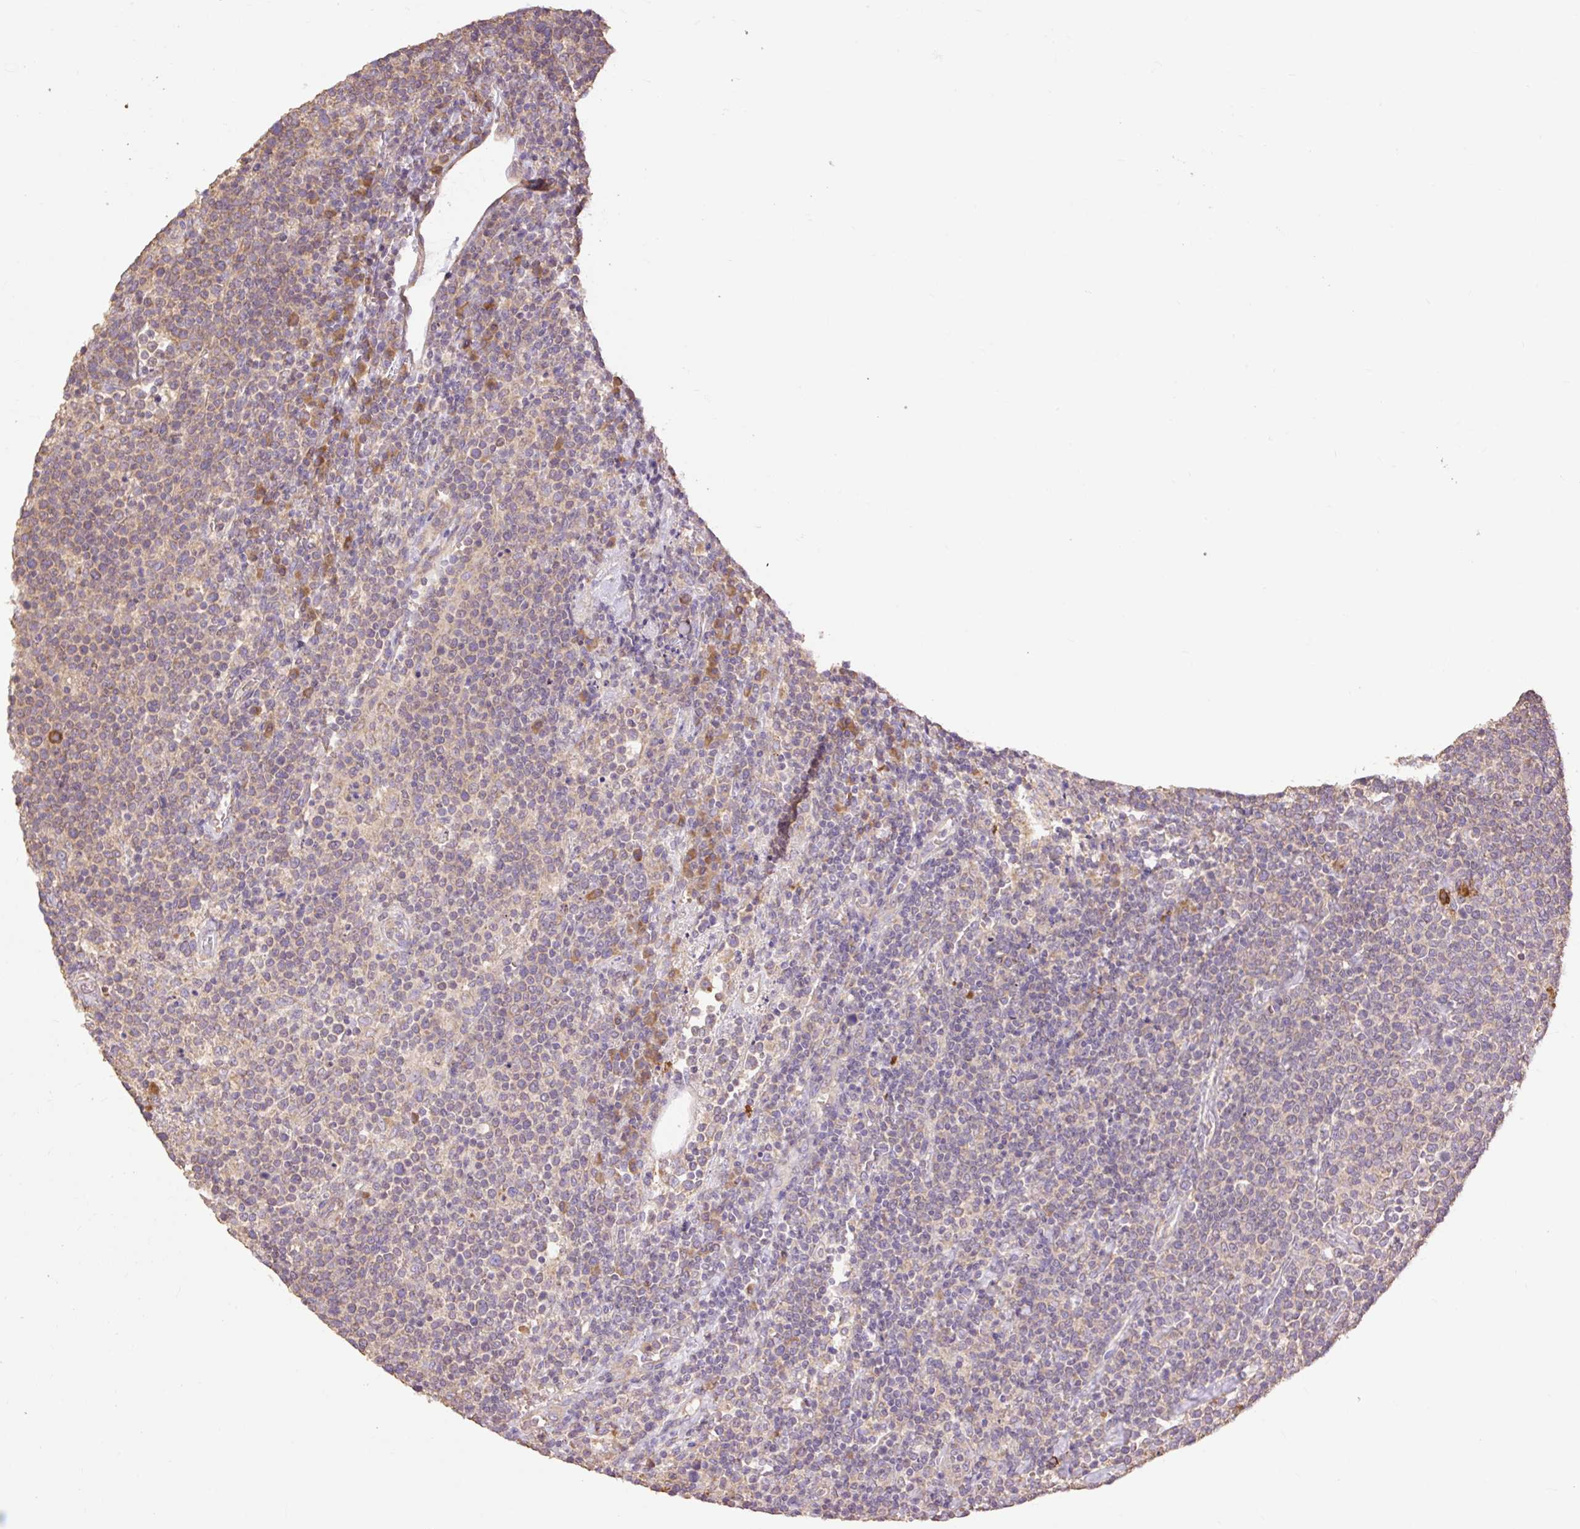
{"staining": {"intensity": "weak", "quantity": "<25%", "location": "cytoplasmic/membranous"}, "tissue": "lymphoma", "cell_type": "Tumor cells", "image_type": "cancer", "snomed": [{"axis": "morphology", "description": "Malignant lymphoma, non-Hodgkin's type, High grade"}, {"axis": "topography", "description": "Lymph node"}], "caption": "IHC photomicrograph of human lymphoma stained for a protein (brown), which exhibits no staining in tumor cells. (DAB (3,3'-diaminobenzidine) IHC with hematoxylin counter stain).", "gene": "DESI1", "patient": {"sex": "male", "age": 61}}